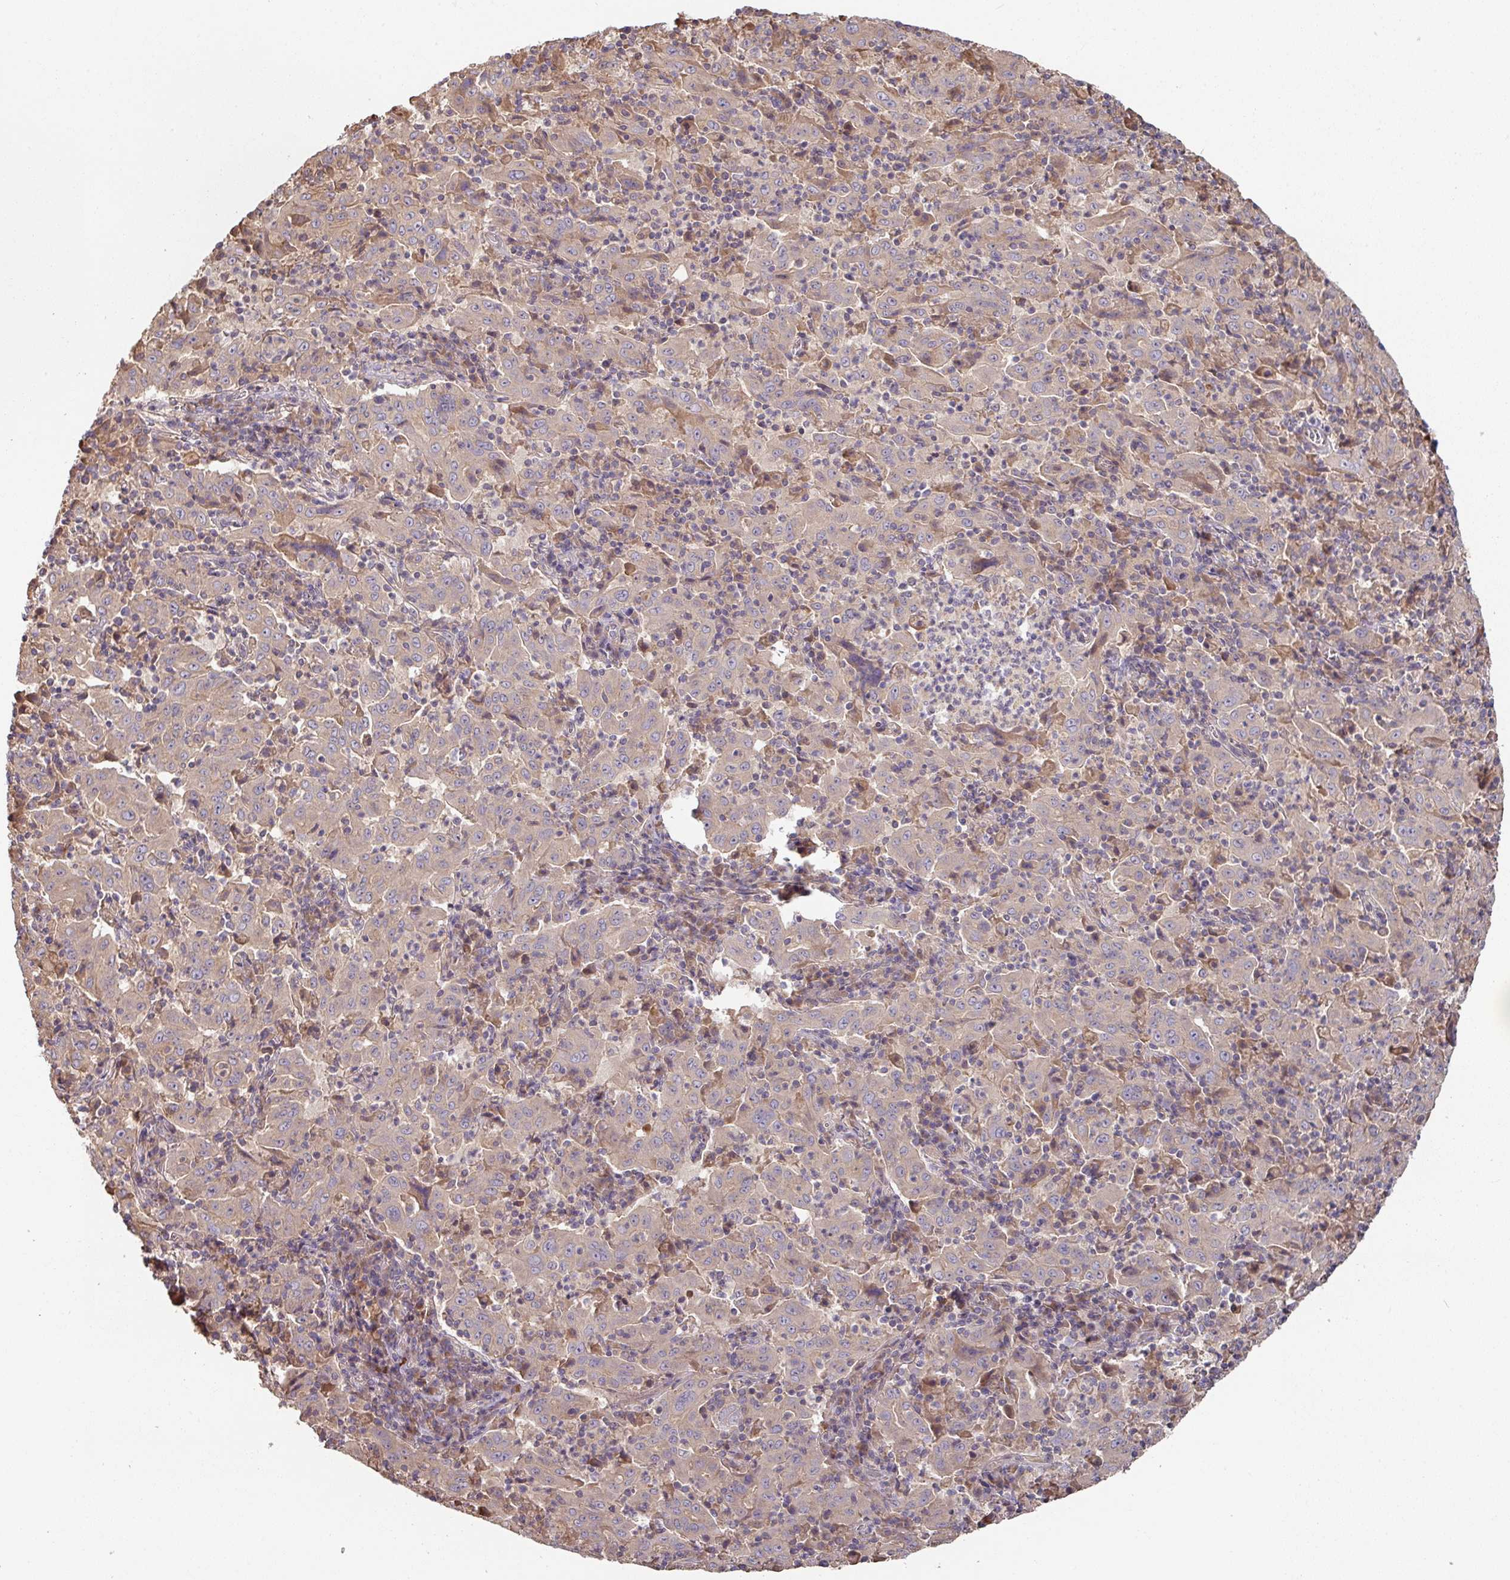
{"staining": {"intensity": "weak", "quantity": "<25%", "location": "cytoplasmic/membranous"}, "tissue": "pancreatic cancer", "cell_type": "Tumor cells", "image_type": "cancer", "snomed": [{"axis": "morphology", "description": "Adenocarcinoma, NOS"}, {"axis": "topography", "description": "Pancreas"}], "caption": "Histopathology image shows no significant protein expression in tumor cells of pancreatic adenocarcinoma.", "gene": "SIK1", "patient": {"sex": "male", "age": 63}}